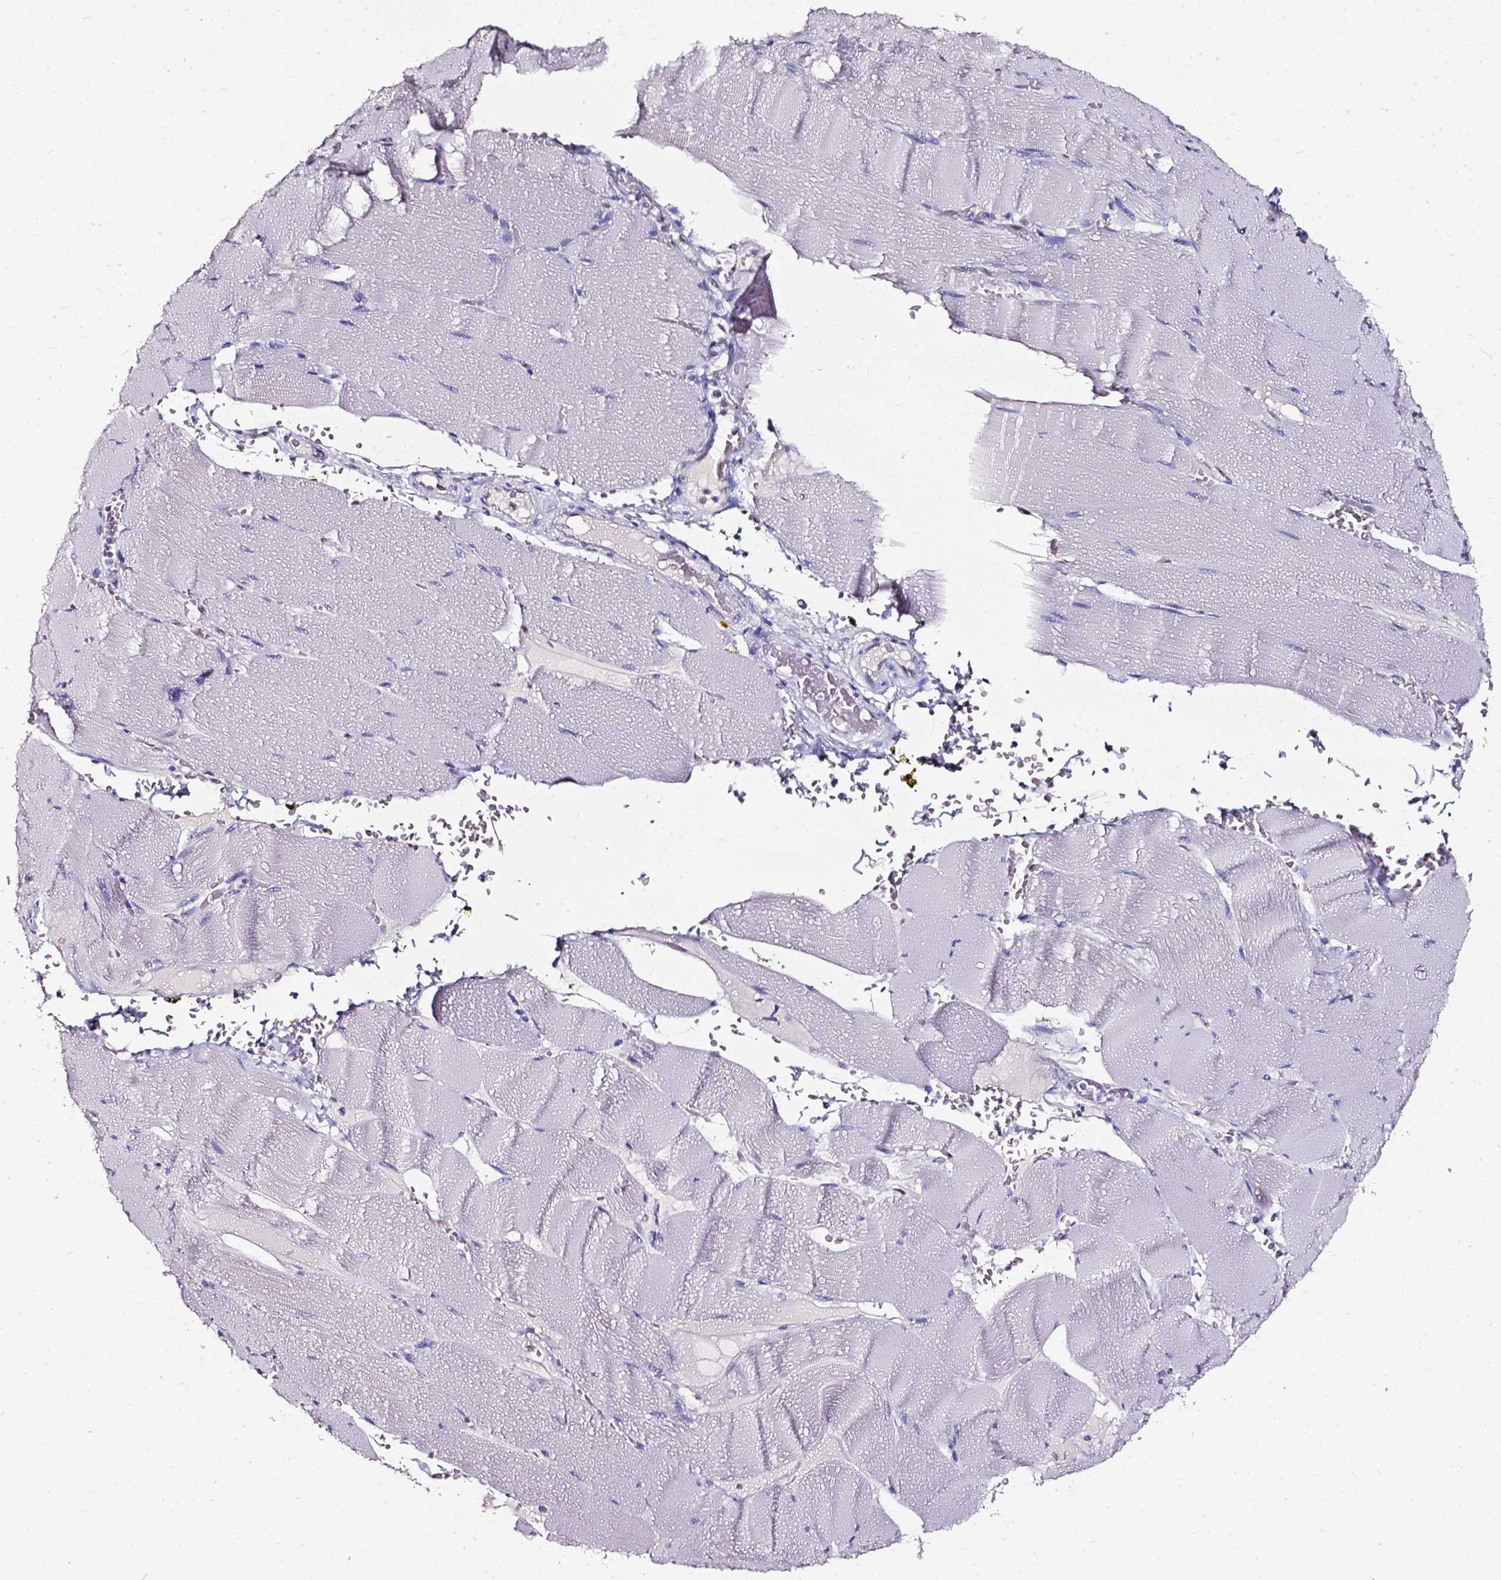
{"staining": {"intensity": "negative", "quantity": "none", "location": "none"}, "tissue": "skeletal muscle", "cell_type": "Myocytes", "image_type": "normal", "snomed": [{"axis": "morphology", "description": "Normal tissue, NOS"}, {"axis": "topography", "description": "Skeletal muscle"}], "caption": "Immunohistochemistry (IHC) micrograph of benign skeletal muscle stained for a protein (brown), which shows no expression in myocytes. (Stains: DAB (3,3'-diaminobenzidine) immunohistochemistry (IHC) with hematoxylin counter stain, Microscopy: brightfield microscopy at high magnification).", "gene": "AKR1B10", "patient": {"sex": "male", "age": 56}}